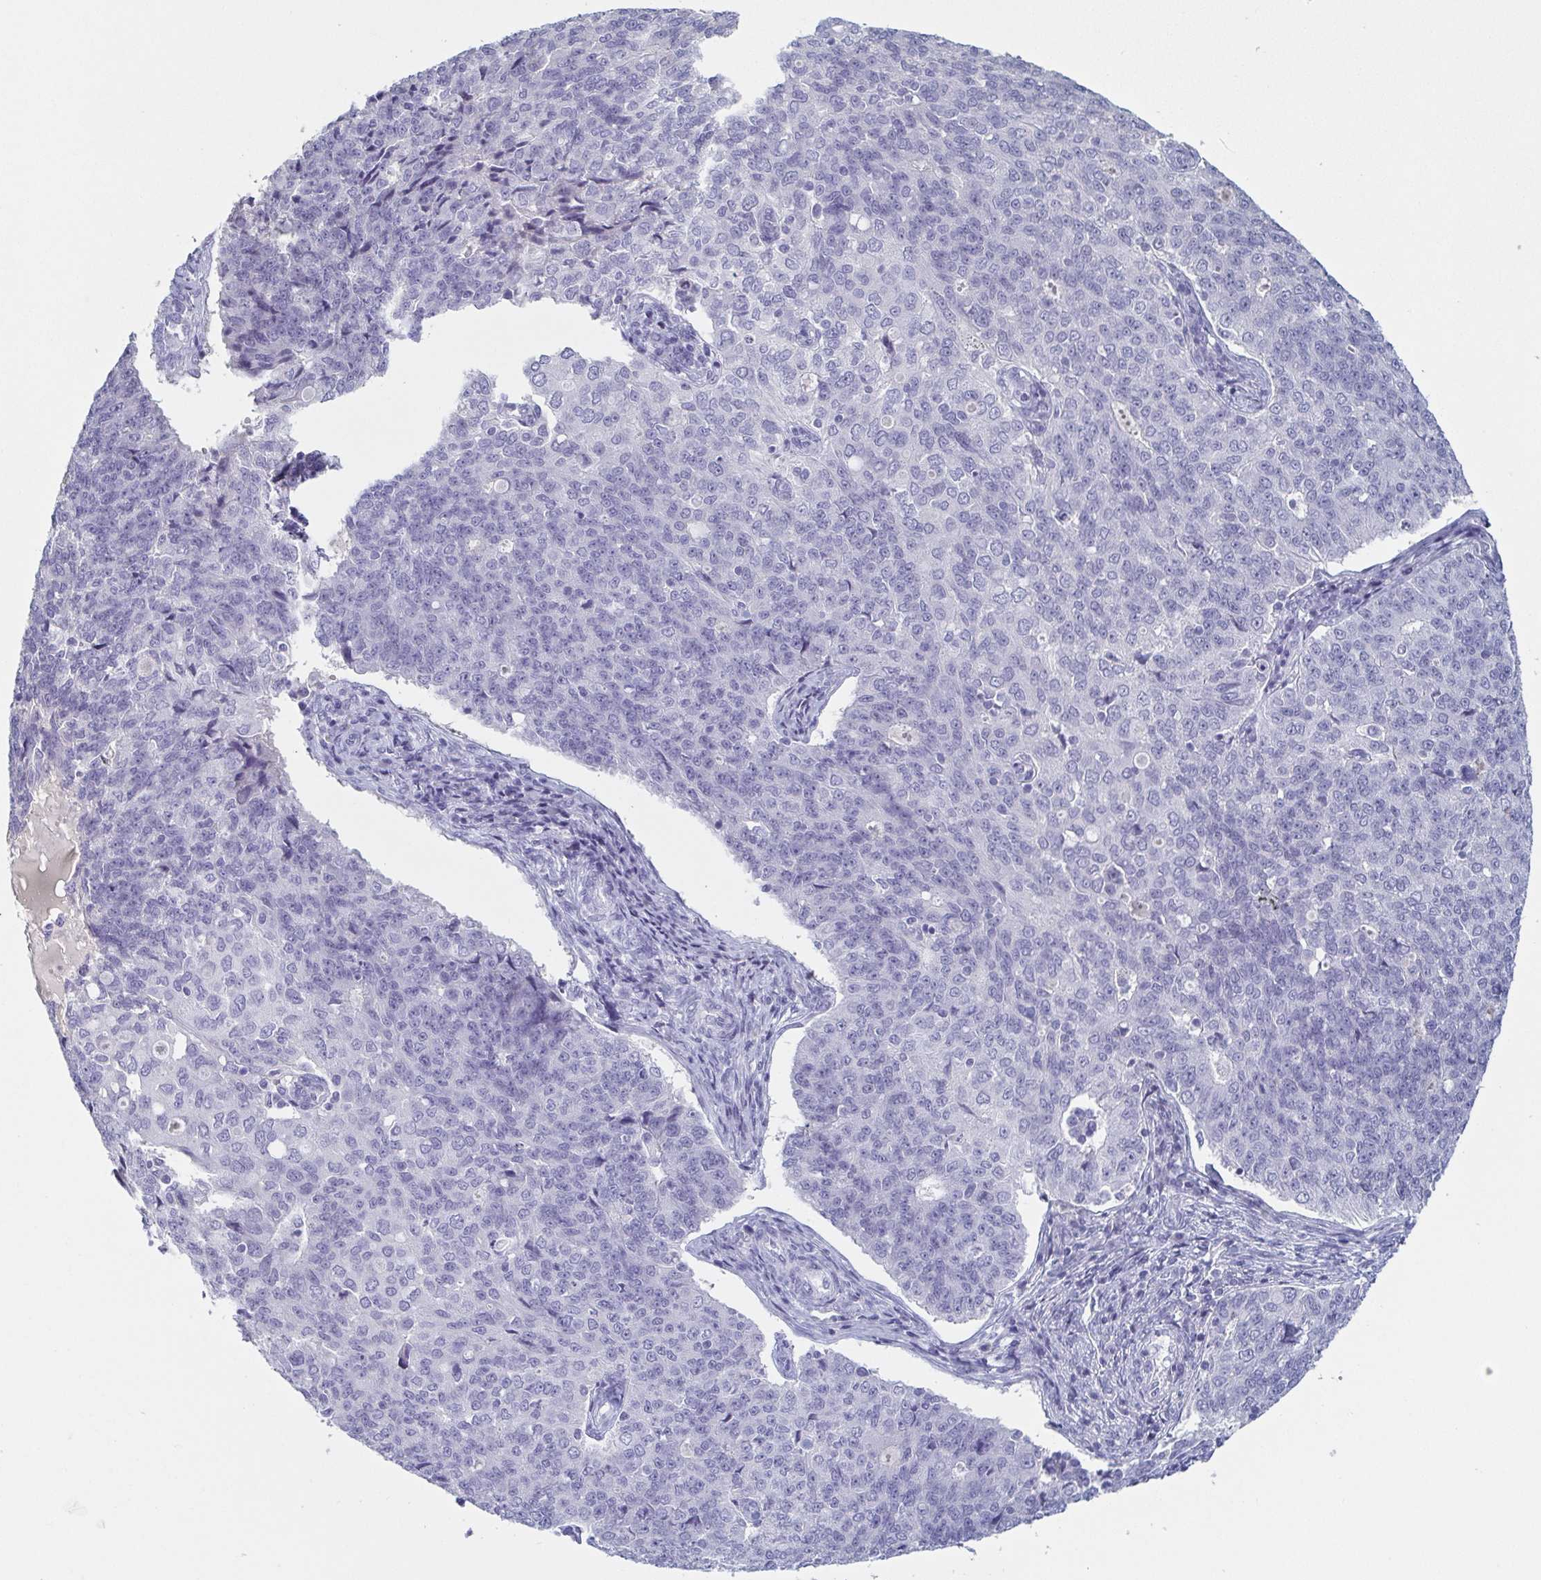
{"staining": {"intensity": "negative", "quantity": "none", "location": "none"}, "tissue": "endometrial cancer", "cell_type": "Tumor cells", "image_type": "cancer", "snomed": [{"axis": "morphology", "description": "Adenocarcinoma, NOS"}, {"axis": "topography", "description": "Endometrium"}], "caption": "This is a image of immunohistochemistry (IHC) staining of endometrial cancer (adenocarcinoma), which shows no staining in tumor cells. Brightfield microscopy of immunohistochemistry (IHC) stained with DAB (3,3'-diaminobenzidine) (brown) and hematoxylin (blue), captured at high magnification.", "gene": "ITLN1", "patient": {"sex": "female", "age": 43}}